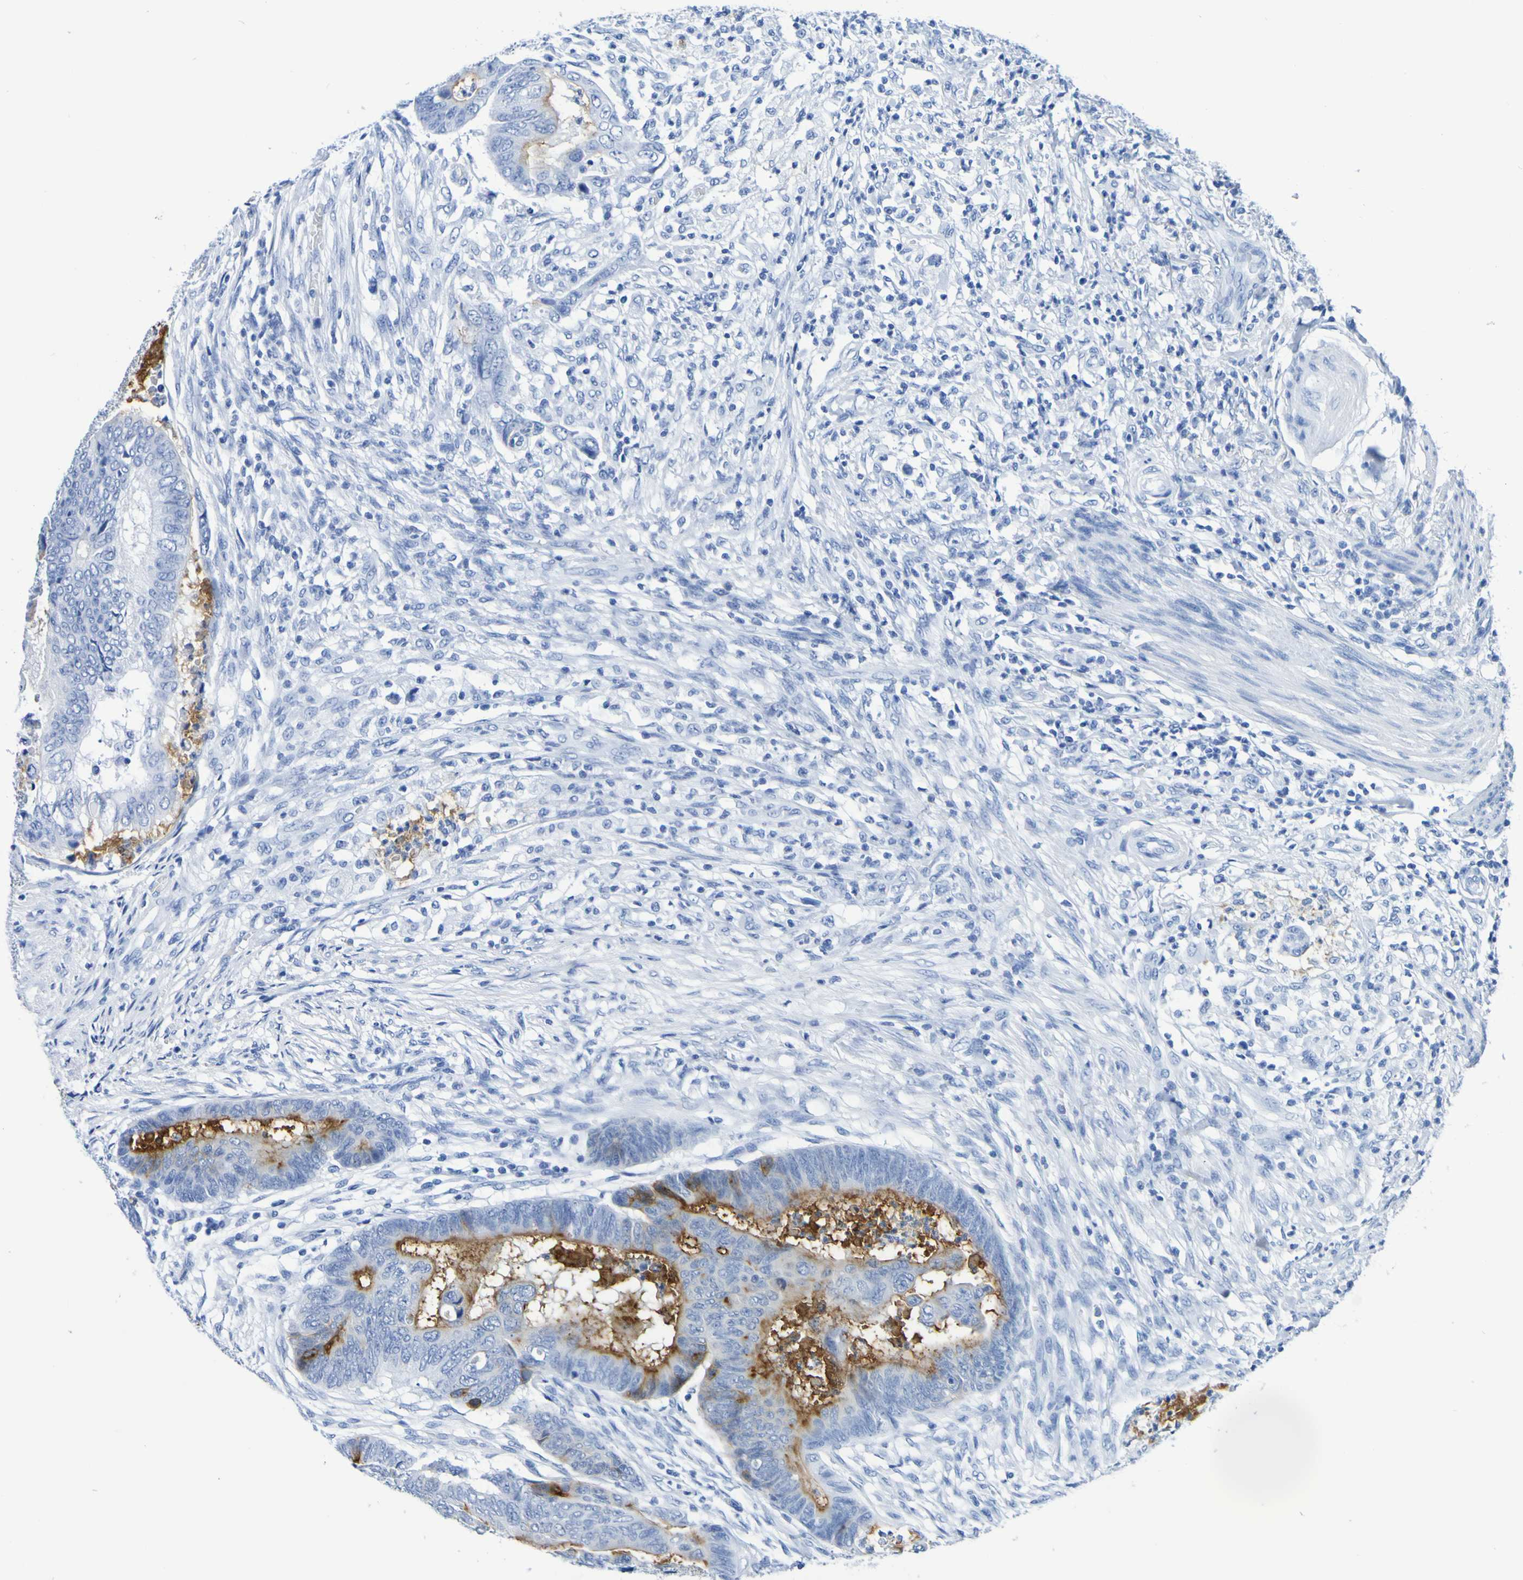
{"staining": {"intensity": "moderate", "quantity": "25%-75%", "location": "cytoplasmic/membranous"}, "tissue": "colorectal cancer", "cell_type": "Tumor cells", "image_type": "cancer", "snomed": [{"axis": "morphology", "description": "Normal tissue, NOS"}, {"axis": "morphology", "description": "Adenocarcinoma, NOS"}, {"axis": "topography", "description": "Rectum"}, {"axis": "topography", "description": "Peripheral nerve tissue"}], "caption": "Colorectal cancer tissue reveals moderate cytoplasmic/membranous staining in approximately 25%-75% of tumor cells, visualized by immunohistochemistry.", "gene": "DPEP1", "patient": {"sex": "male", "age": 92}}